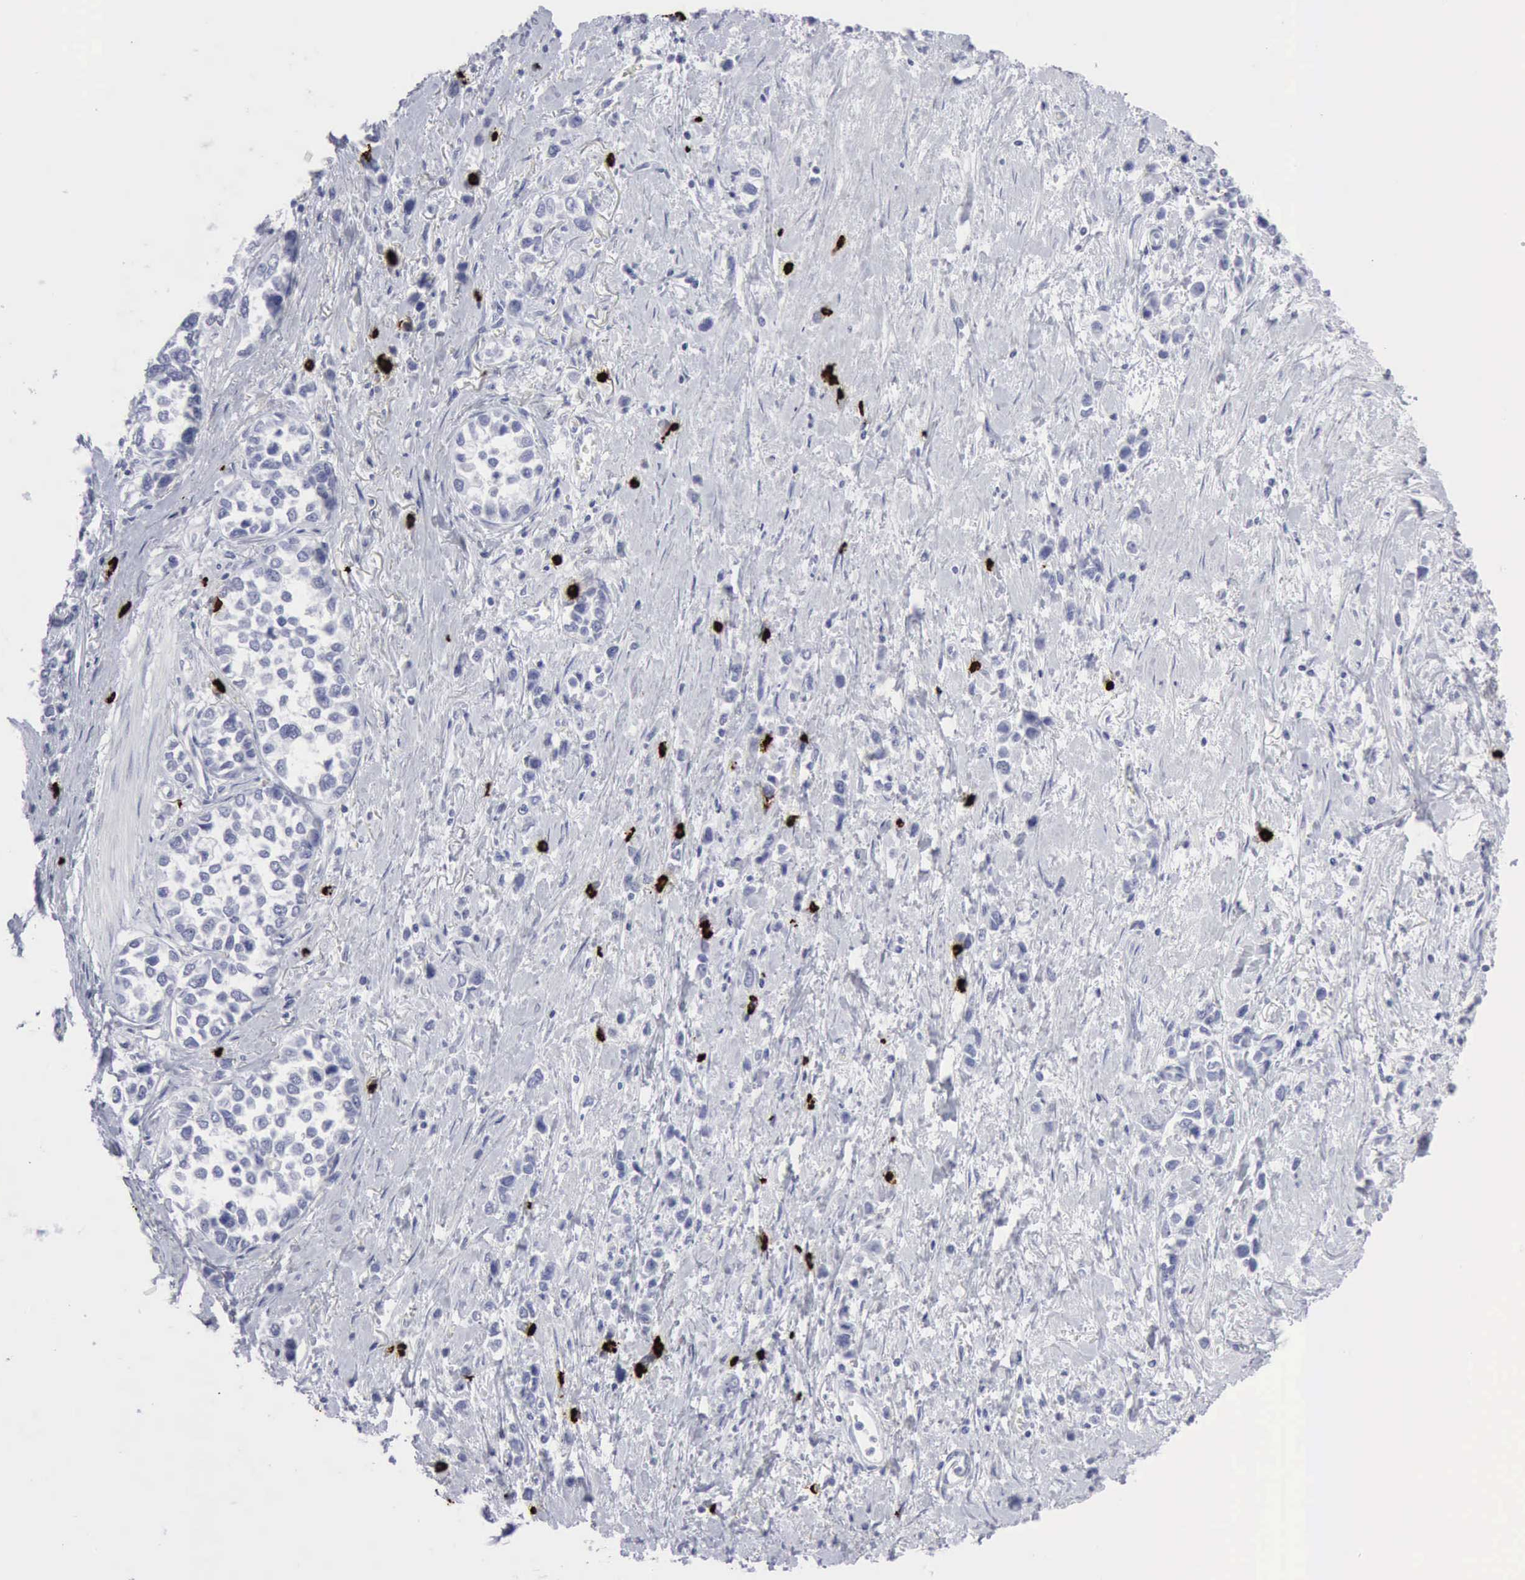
{"staining": {"intensity": "negative", "quantity": "none", "location": "none"}, "tissue": "stomach cancer", "cell_type": "Tumor cells", "image_type": "cancer", "snomed": [{"axis": "morphology", "description": "Adenocarcinoma, NOS"}, {"axis": "topography", "description": "Stomach, upper"}], "caption": "Immunohistochemical staining of human adenocarcinoma (stomach) demonstrates no significant positivity in tumor cells.", "gene": "CMA1", "patient": {"sex": "male", "age": 76}}